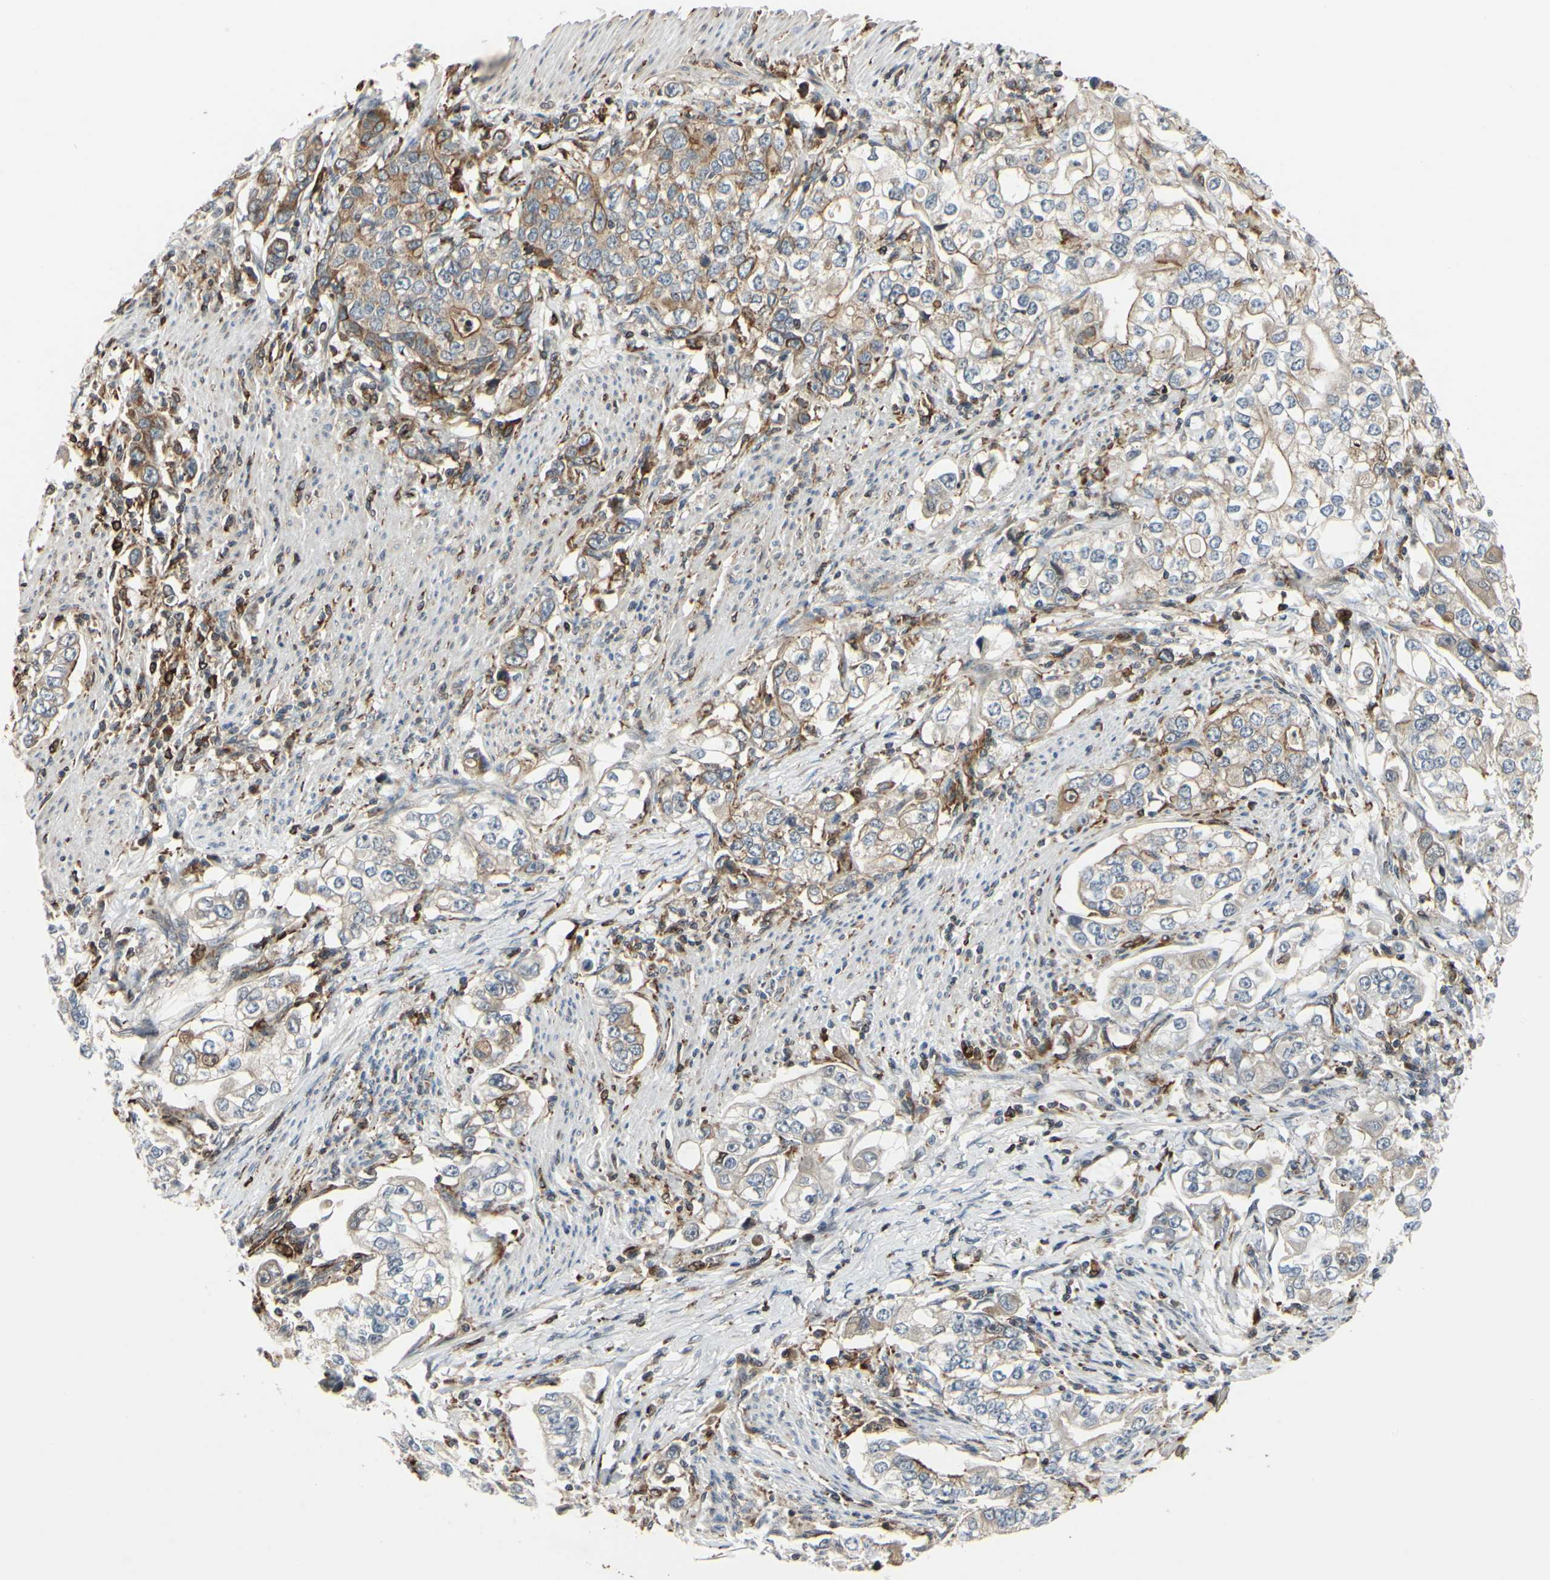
{"staining": {"intensity": "weak", "quantity": "25%-75%", "location": "cytoplasmic/membranous"}, "tissue": "stomach cancer", "cell_type": "Tumor cells", "image_type": "cancer", "snomed": [{"axis": "morphology", "description": "Adenocarcinoma, NOS"}, {"axis": "topography", "description": "Stomach, lower"}], "caption": "Stomach cancer (adenocarcinoma) tissue reveals weak cytoplasmic/membranous expression in approximately 25%-75% of tumor cells", "gene": "PLXNA2", "patient": {"sex": "female", "age": 72}}